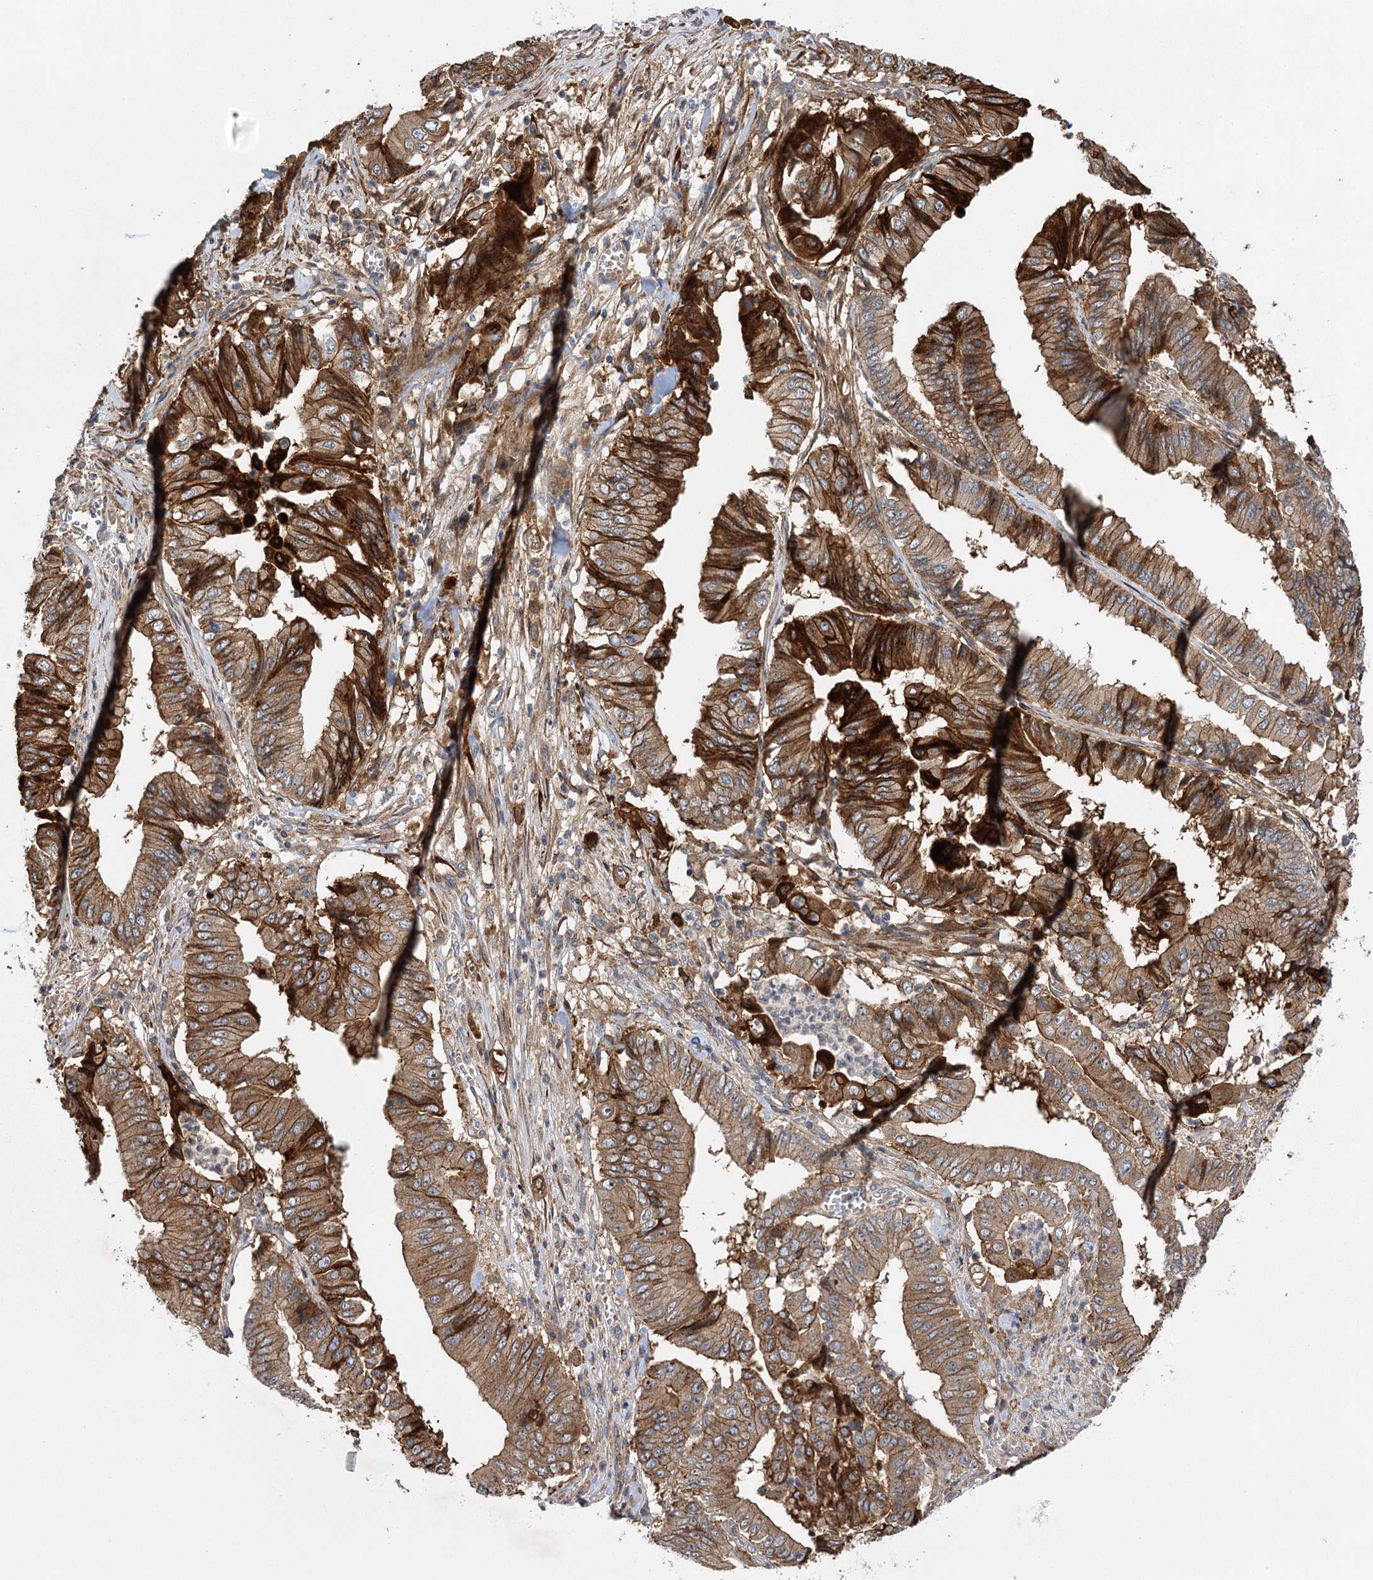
{"staining": {"intensity": "strong", "quantity": ">75%", "location": "cytoplasmic/membranous"}, "tissue": "pancreatic cancer", "cell_type": "Tumor cells", "image_type": "cancer", "snomed": [{"axis": "morphology", "description": "Adenocarcinoma, NOS"}, {"axis": "topography", "description": "Pancreas"}], "caption": "Immunohistochemical staining of human pancreatic cancer demonstrates high levels of strong cytoplasmic/membranous protein staining in approximately >75% of tumor cells.", "gene": "KCNN2", "patient": {"sex": "female", "age": 77}}